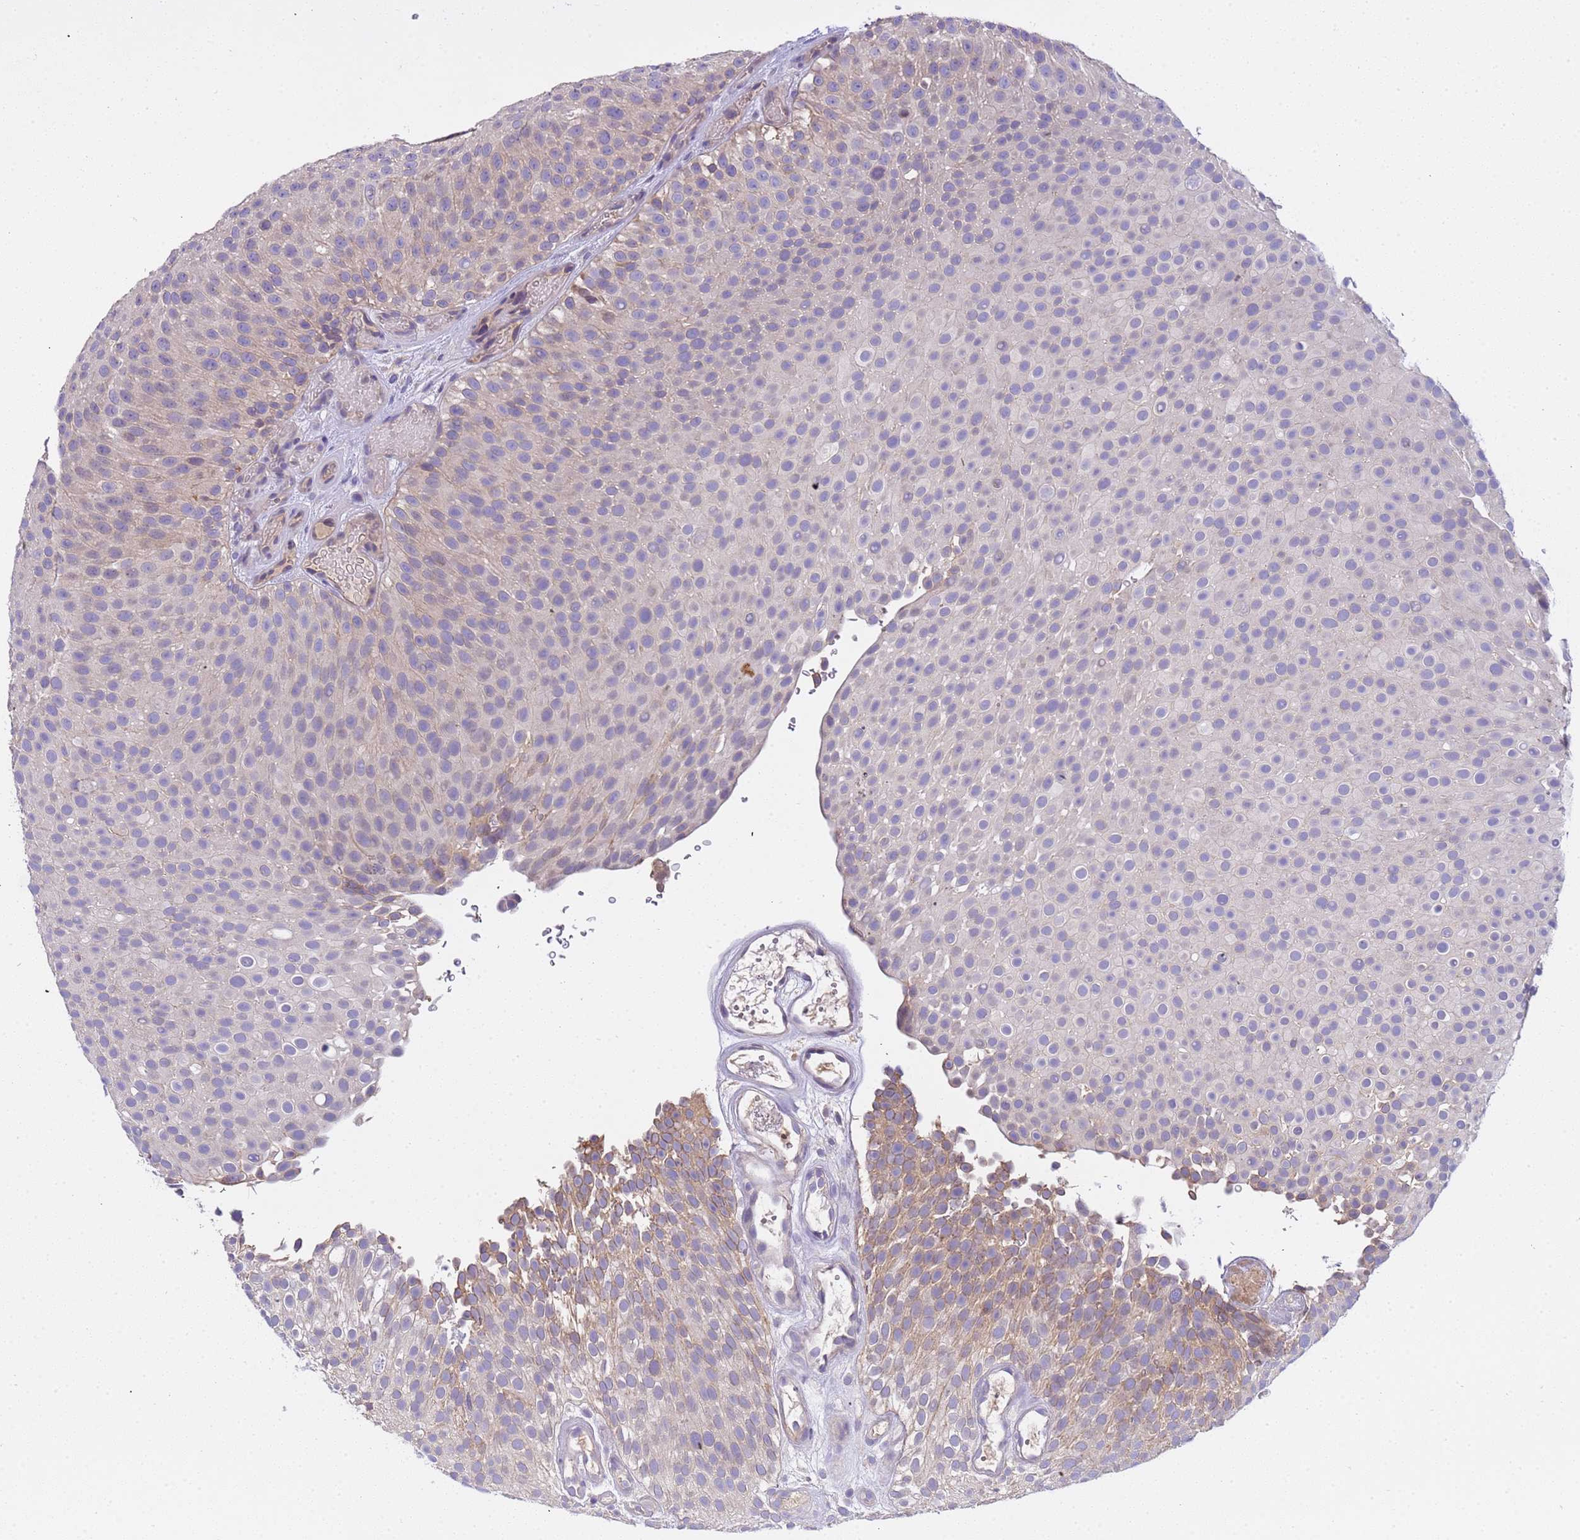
{"staining": {"intensity": "weak", "quantity": "<25%", "location": "cytoplasmic/membranous"}, "tissue": "urothelial cancer", "cell_type": "Tumor cells", "image_type": "cancer", "snomed": [{"axis": "morphology", "description": "Urothelial carcinoma, Low grade"}, {"axis": "topography", "description": "Urinary bladder"}], "caption": "Histopathology image shows no protein expression in tumor cells of low-grade urothelial carcinoma tissue.", "gene": "PLCXD3", "patient": {"sex": "male", "age": 78}}